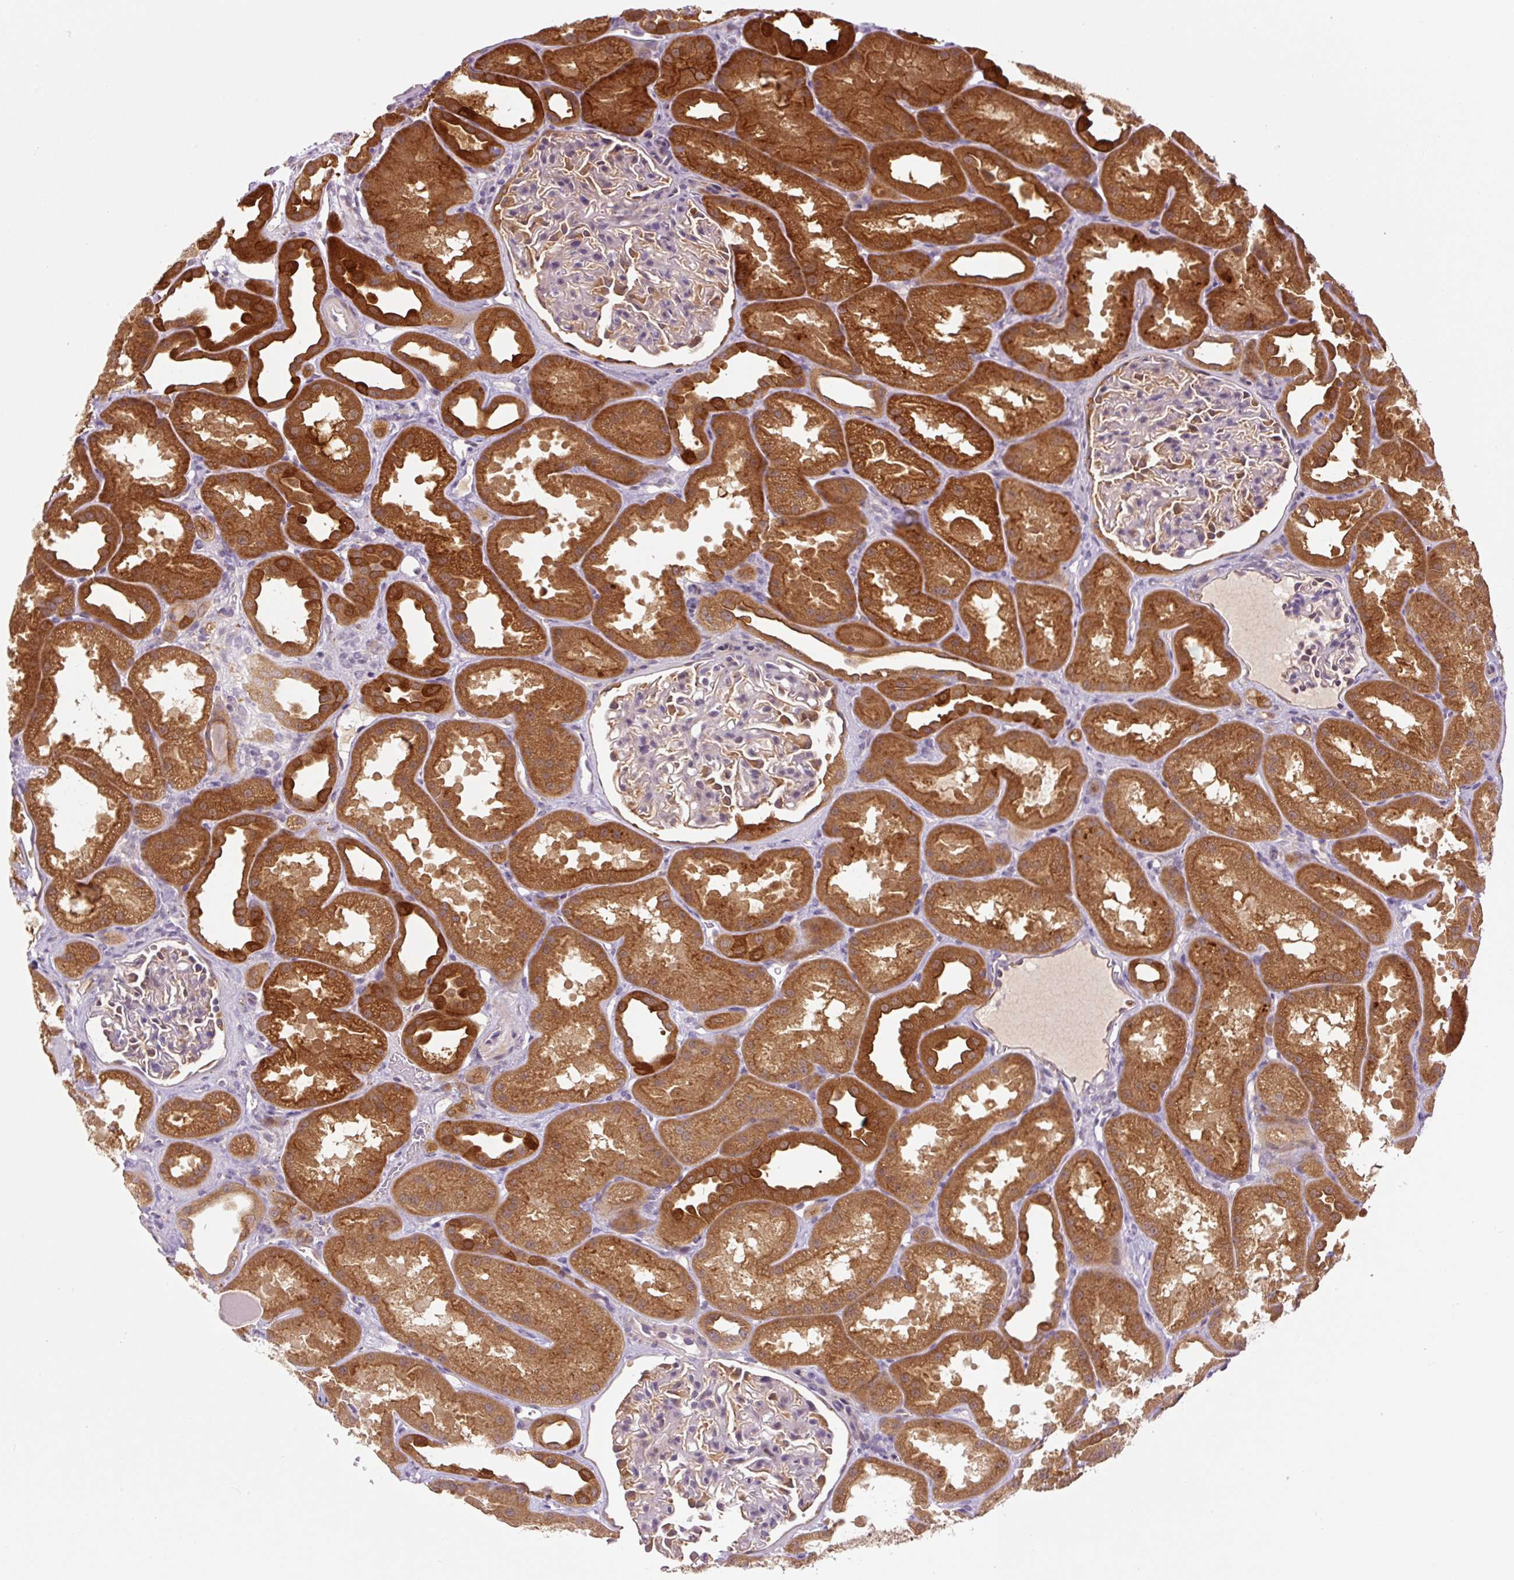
{"staining": {"intensity": "moderate", "quantity": "<25%", "location": "cytoplasmic/membranous"}, "tissue": "kidney", "cell_type": "Cells in glomeruli", "image_type": "normal", "snomed": [{"axis": "morphology", "description": "Normal tissue, NOS"}, {"axis": "topography", "description": "Kidney"}], "caption": "Cells in glomeruli exhibit low levels of moderate cytoplasmic/membranous staining in about <25% of cells in benign kidney.", "gene": "PRKAA2", "patient": {"sex": "male", "age": 61}}